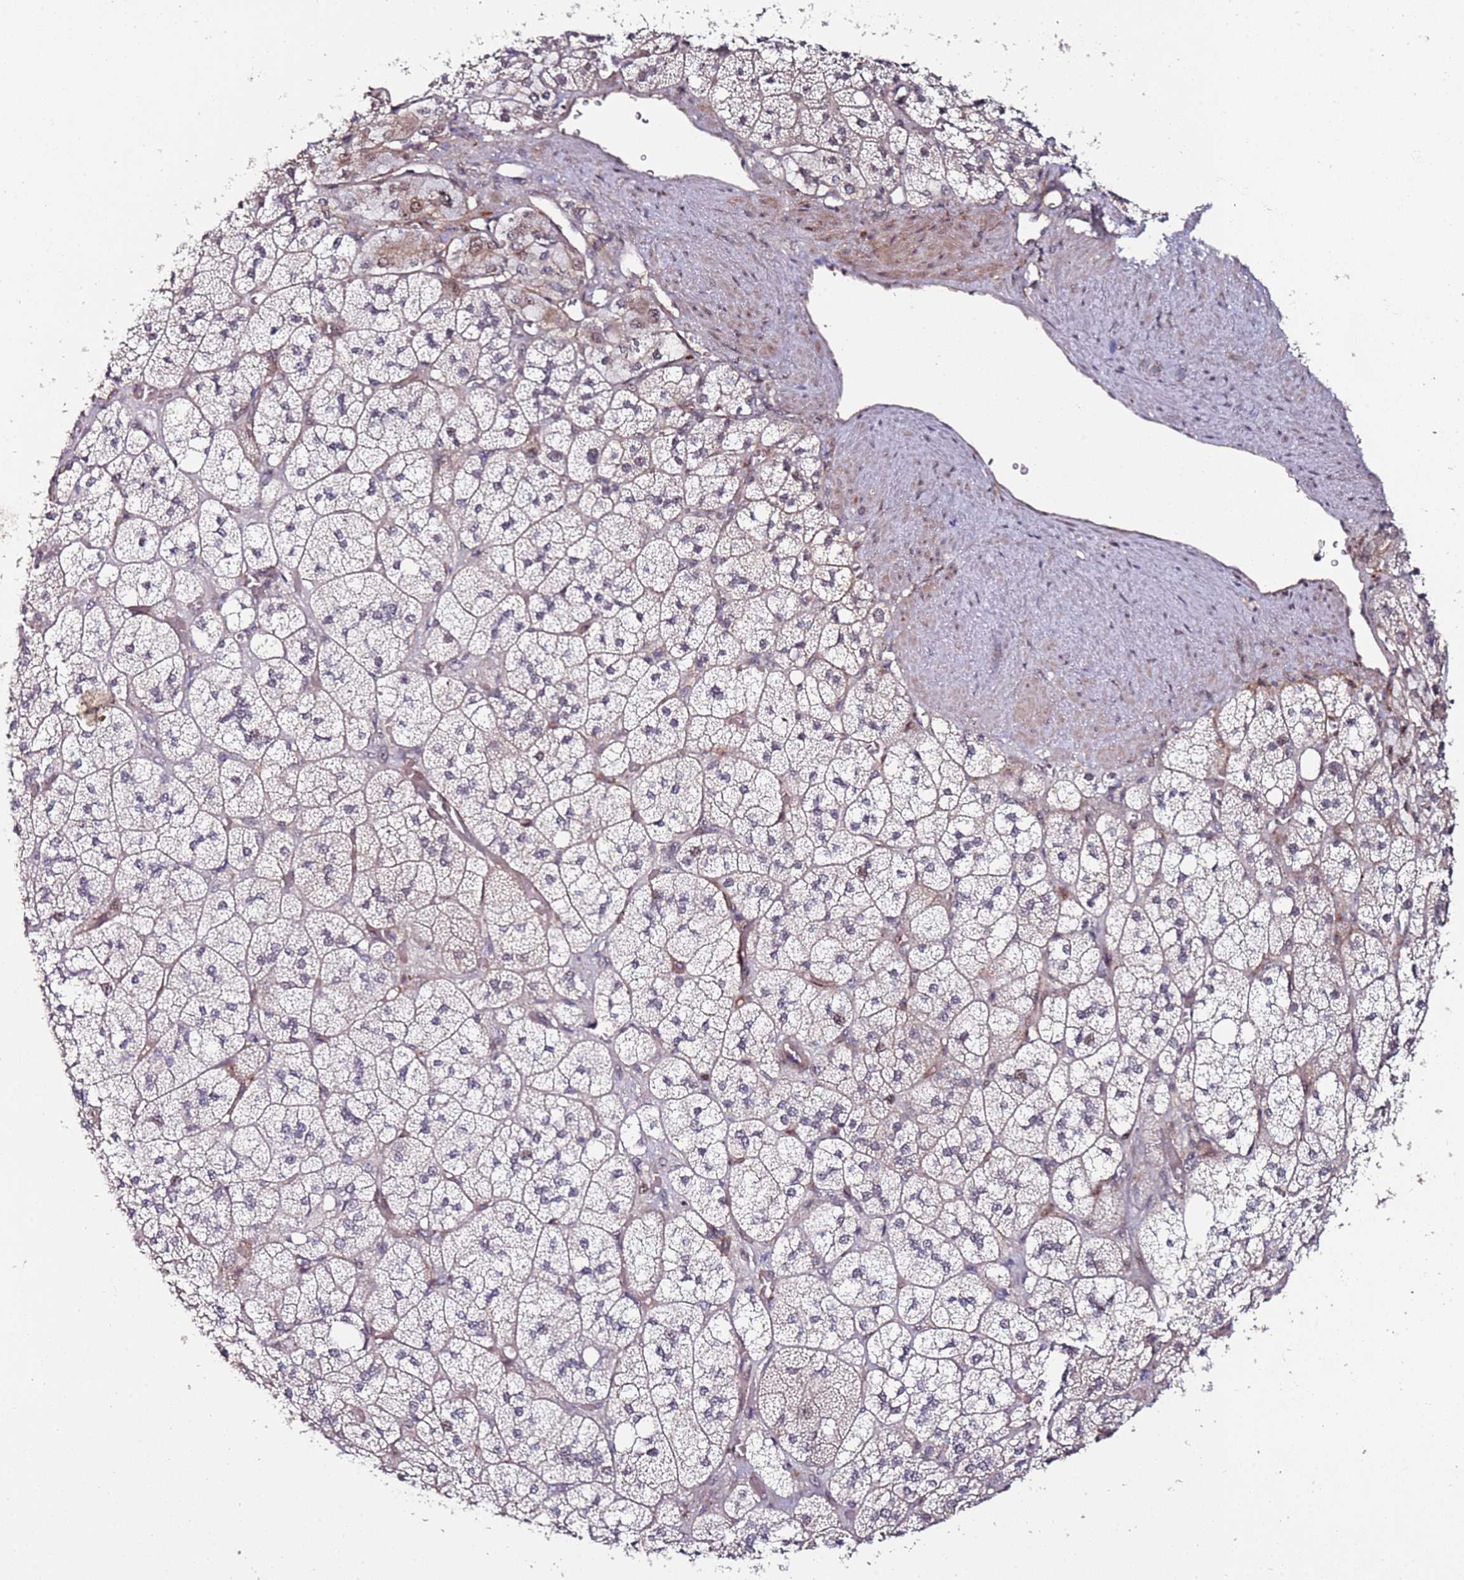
{"staining": {"intensity": "moderate", "quantity": "25%-75%", "location": "cytoplasmic/membranous"}, "tissue": "adrenal gland", "cell_type": "Glandular cells", "image_type": "normal", "snomed": [{"axis": "morphology", "description": "Normal tissue, NOS"}, {"axis": "topography", "description": "Adrenal gland"}], "caption": "Immunohistochemistry (IHC) (DAB (3,3'-diaminobenzidine)) staining of normal human adrenal gland displays moderate cytoplasmic/membranous protein staining in about 25%-75% of glandular cells.", "gene": "DUSP28", "patient": {"sex": "male", "age": 61}}